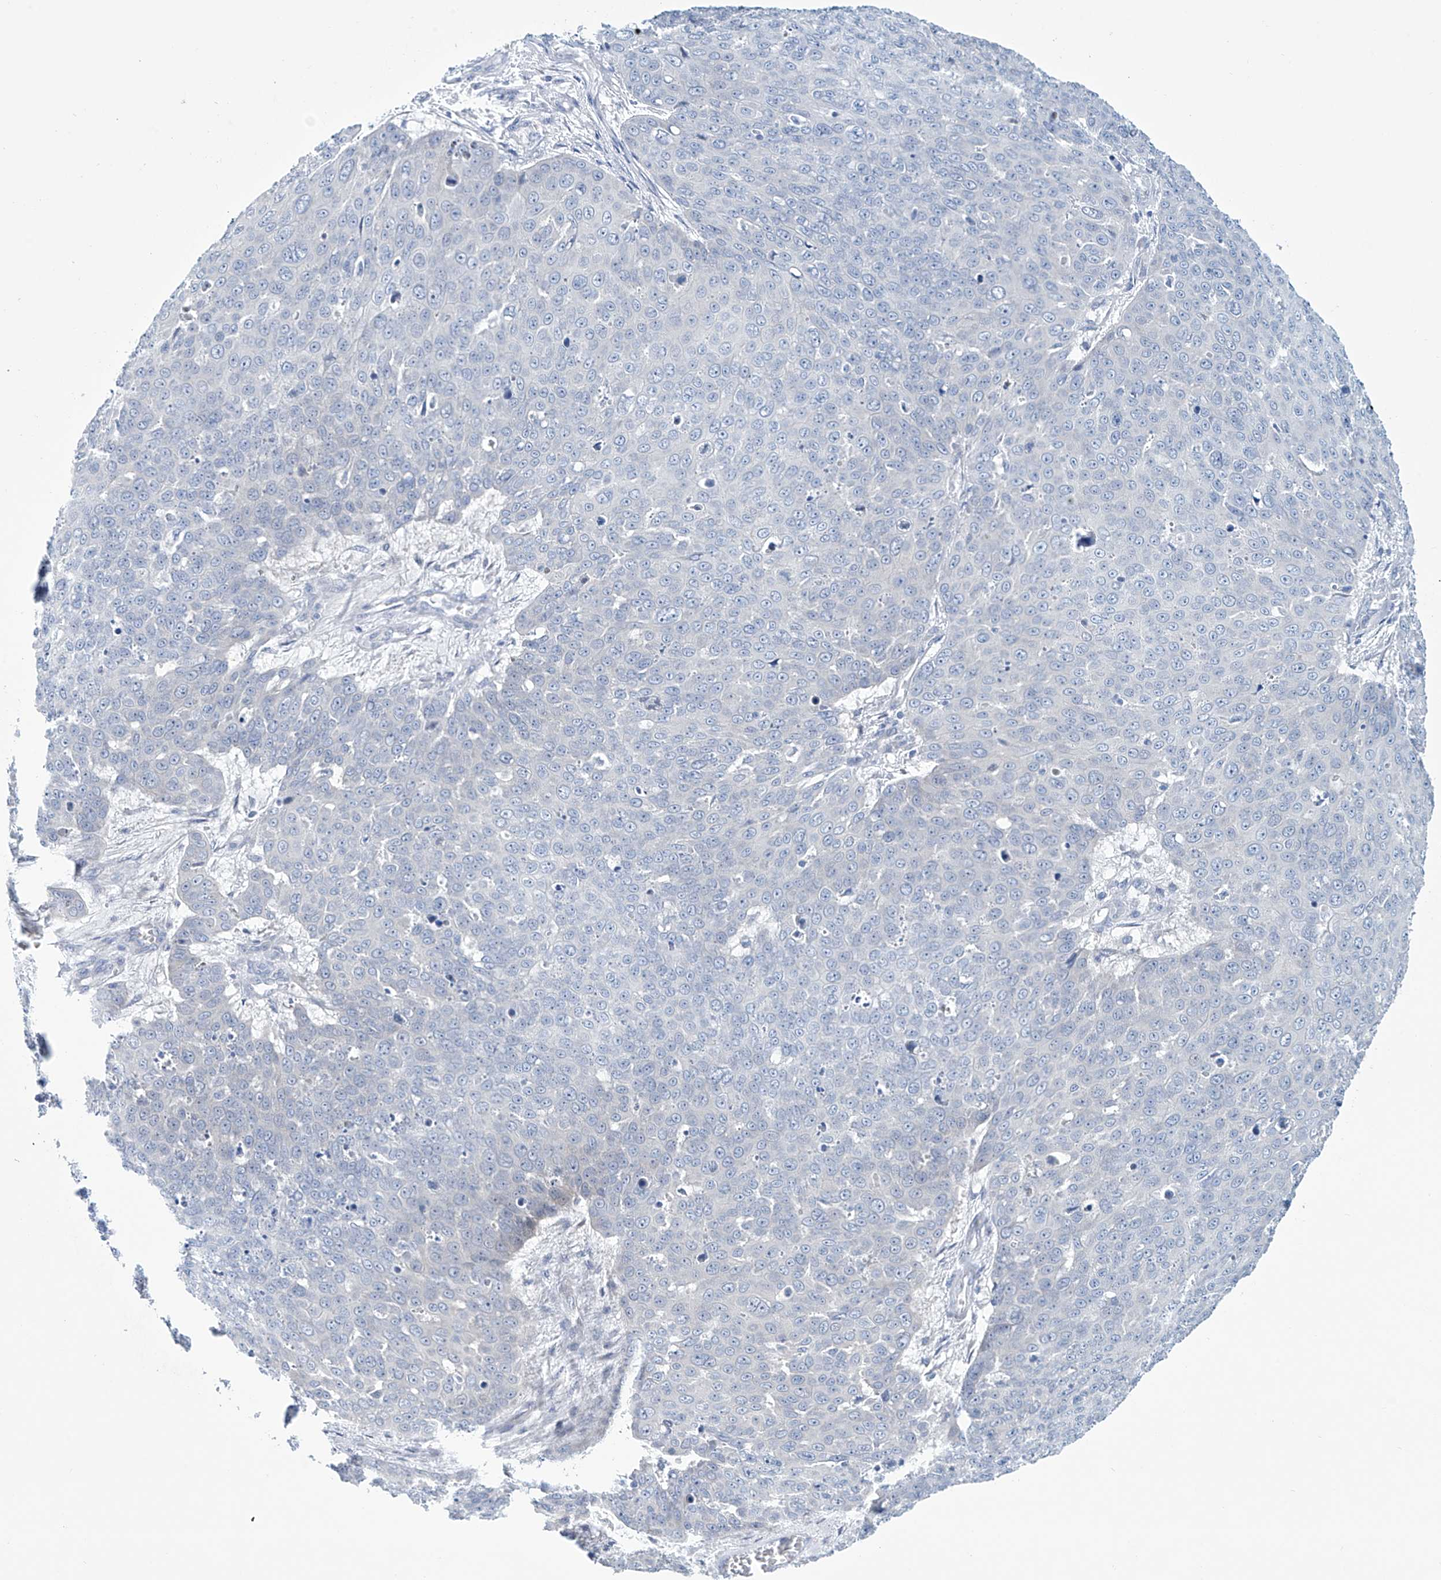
{"staining": {"intensity": "negative", "quantity": "none", "location": "none"}, "tissue": "skin cancer", "cell_type": "Tumor cells", "image_type": "cancer", "snomed": [{"axis": "morphology", "description": "Squamous cell carcinoma, NOS"}, {"axis": "topography", "description": "Skin"}], "caption": "DAB immunohistochemical staining of human squamous cell carcinoma (skin) reveals no significant positivity in tumor cells. (DAB immunohistochemistry (IHC), high magnification).", "gene": "TRIM60", "patient": {"sex": "male", "age": 71}}